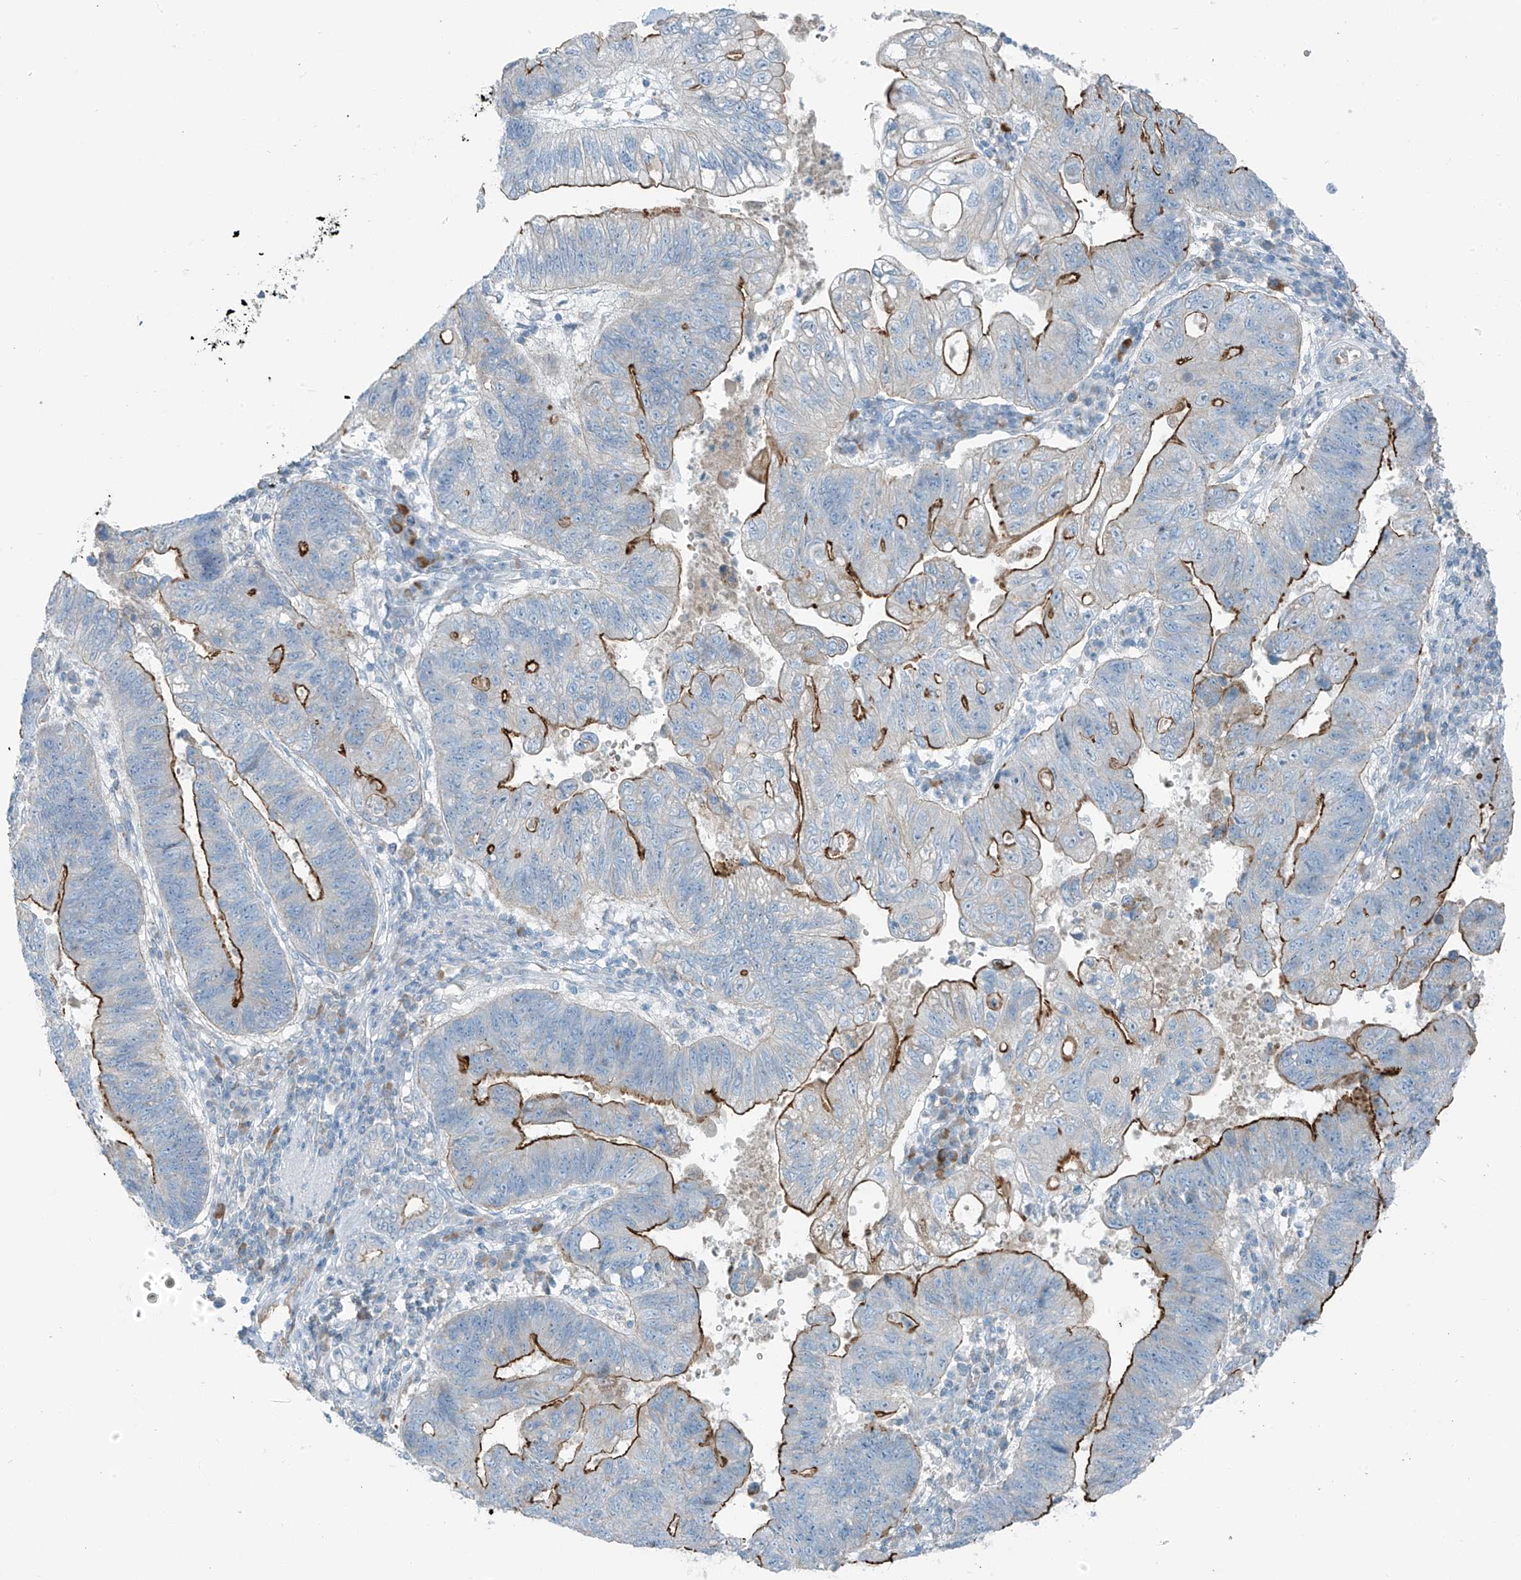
{"staining": {"intensity": "strong", "quantity": ">75%", "location": "cytoplasmic/membranous"}, "tissue": "stomach cancer", "cell_type": "Tumor cells", "image_type": "cancer", "snomed": [{"axis": "morphology", "description": "Adenocarcinoma, NOS"}, {"axis": "topography", "description": "Stomach"}], "caption": "IHC image of neoplastic tissue: human adenocarcinoma (stomach) stained using IHC shows high levels of strong protein expression localized specifically in the cytoplasmic/membranous of tumor cells, appearing as a cytoplasmic/membranous brown color.", "gene": "FAM131C", "patient": {"sex": "male", "age": 59}}